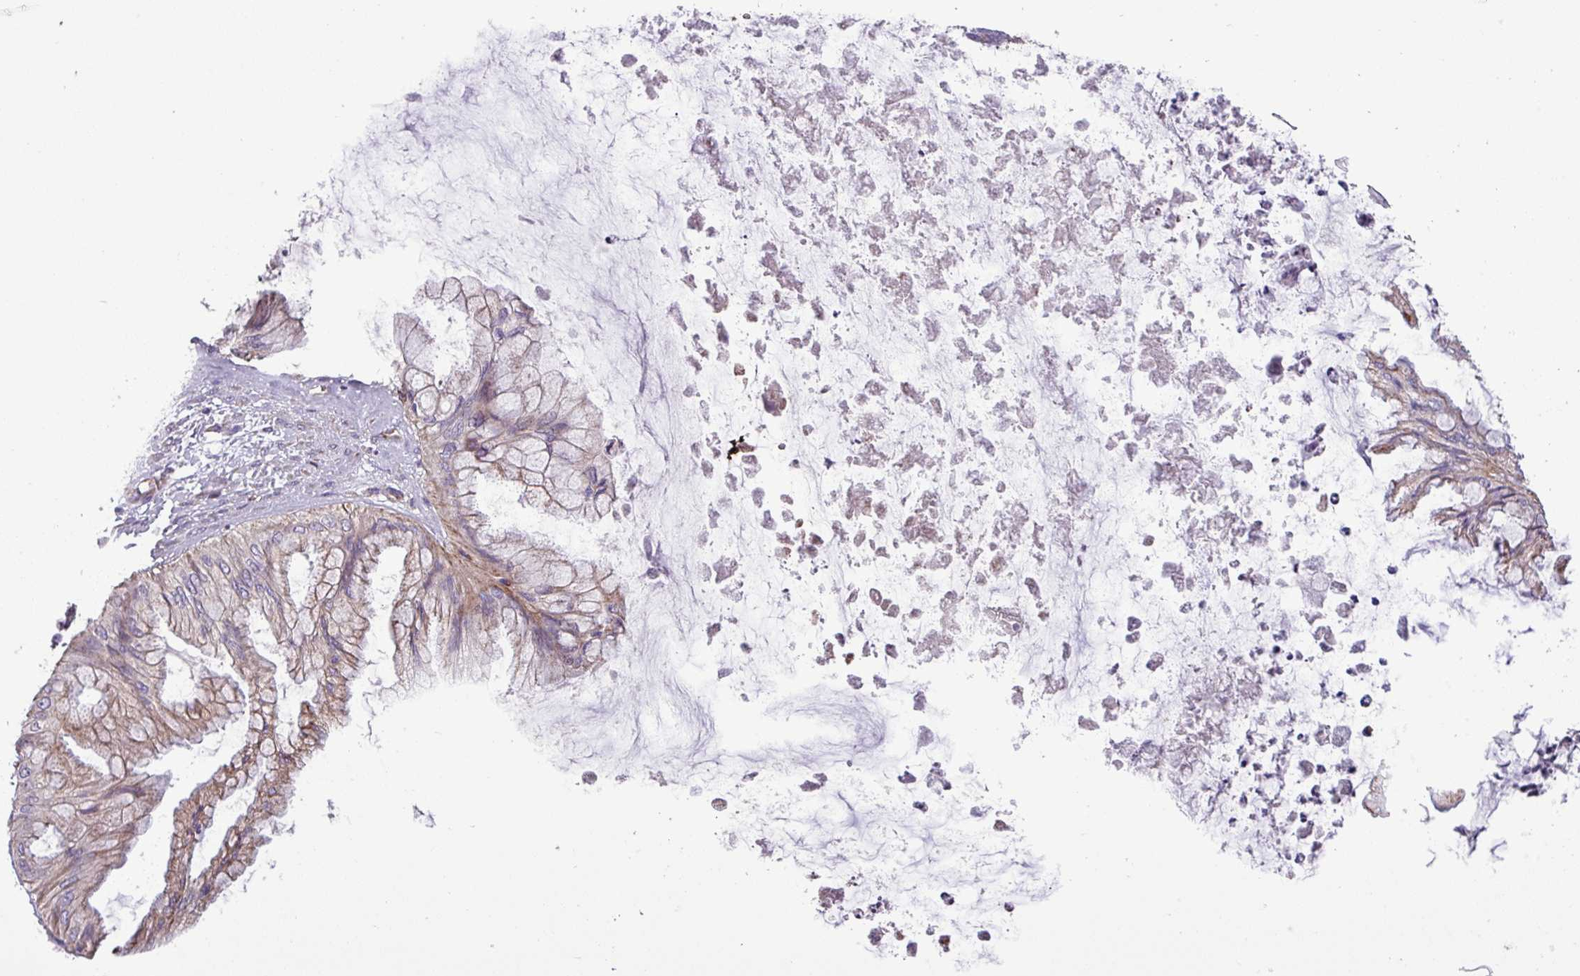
{"staining": {"intensity": "moderate", "quantity": ">75%", "location": "cytoplasmic/membranous"}, "tissue": "ovarian cancer", "cell_type": "Tumor cells", "image_type": "cancer", "snomed": [{"axis": "morphology", "description": "Cystadenocarcinoma, mucinous, NOS"}, {"axis": "topography", "description": "Ovary"}], "caption": "An immunohistochemistry (IHC) photomicrograph of tumor tissue is shown. Protein staining in brown shows moderate cytoplasmic/membranous positivity in mucinous cystadenocarcinoma (ovarian) within tumor cells.", "gene": "FAM183A", "patient": {"sex": "female", "age": 35}}